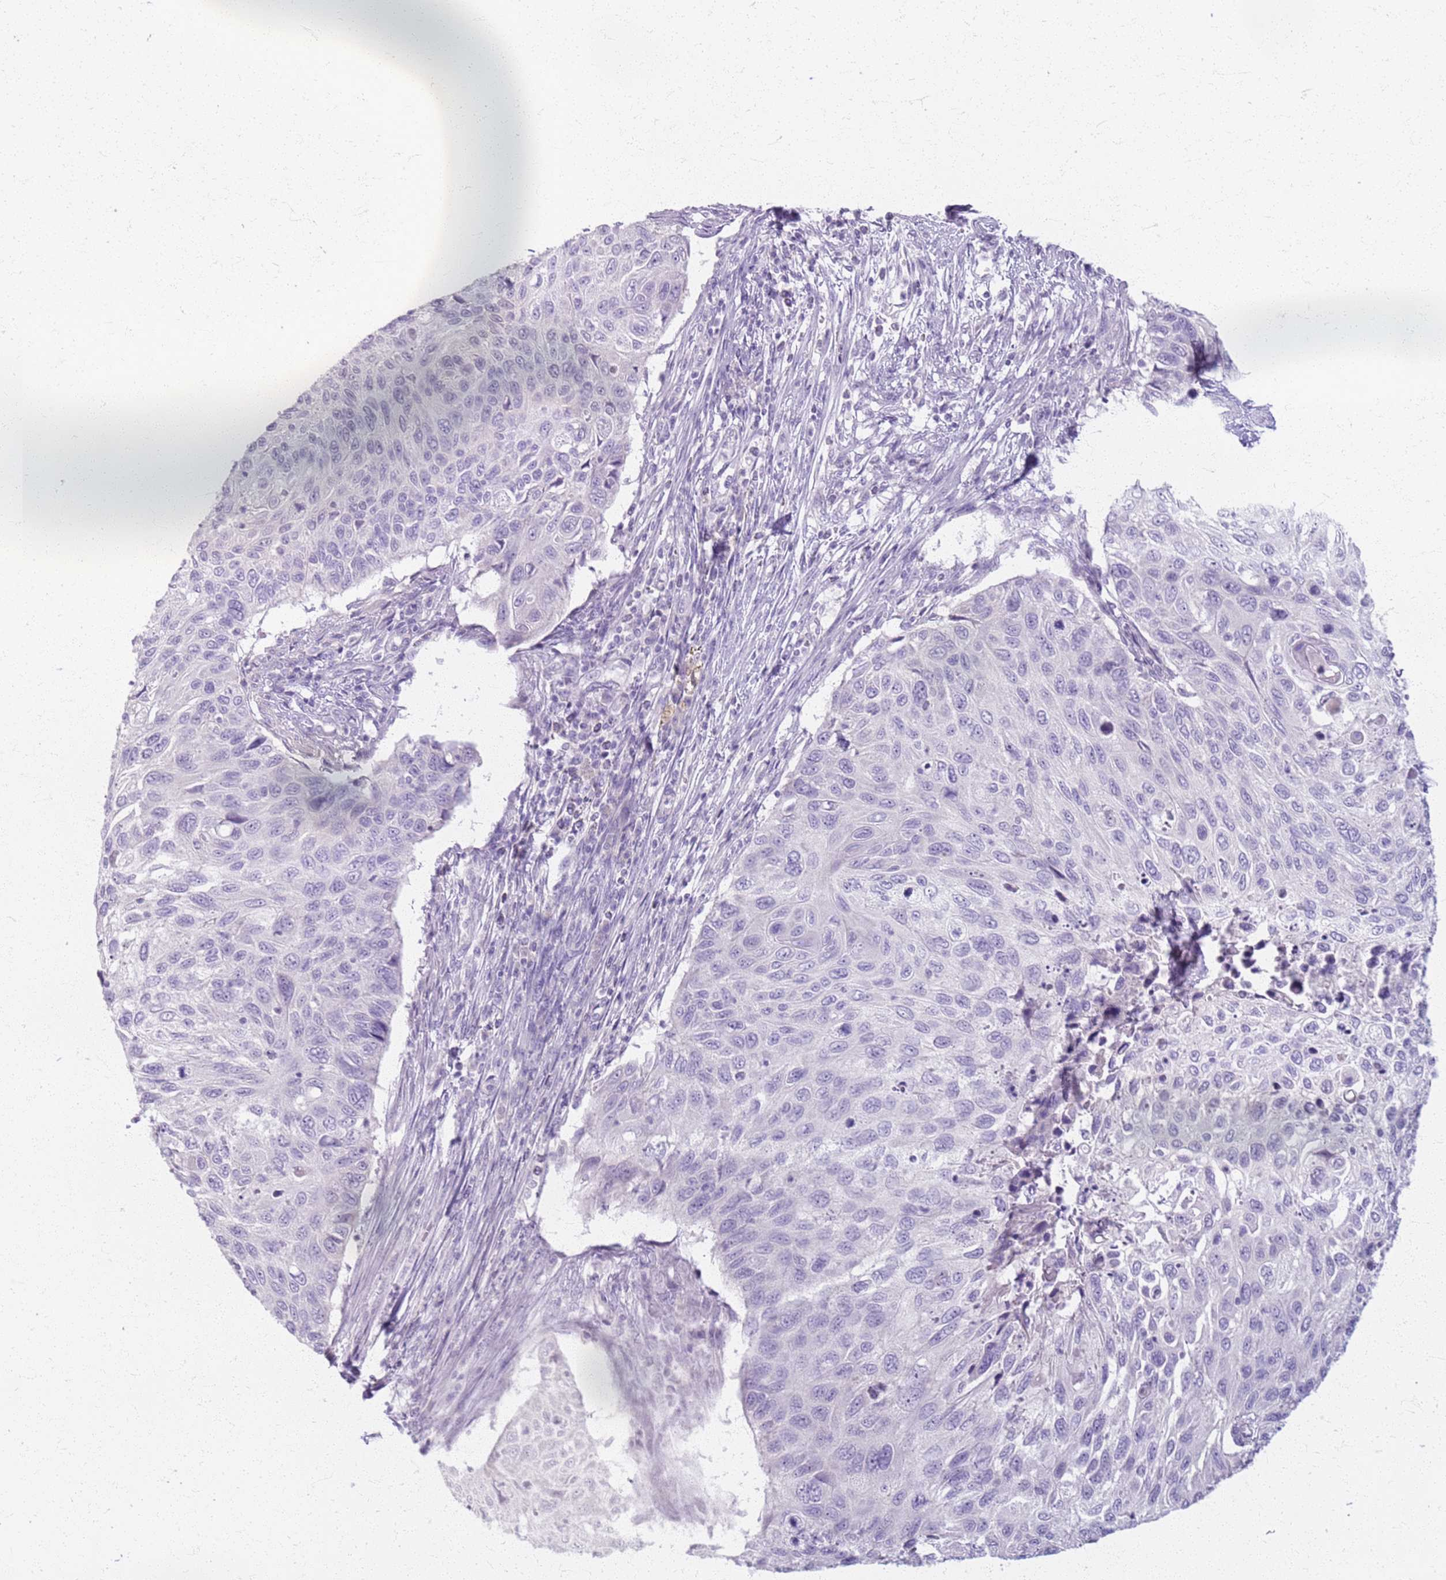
{"staining": {"intensity": "negative", "quantity": "none", "location": "none"}, "tissue": "cervical cancer", "cell_type": "Tumor cells", "image_type": "cancer", "snomed": [{"axis": "morphology", "description": "Squamous cell carcinoma, NOS"}, {"axis": "topography", "description": "Cervix"}], "caption": "An image of human cervical cancer (squamous cell carcinoma) is negative for staining in tumor cells. (Stains: DAB immunohistochemistry (IHC) with hematoxylin counter stain, Microscopy: brightfield microscopy at high magnification).", "gene": "CSRP3", "patient": {"sex": "female", "age": 70}}